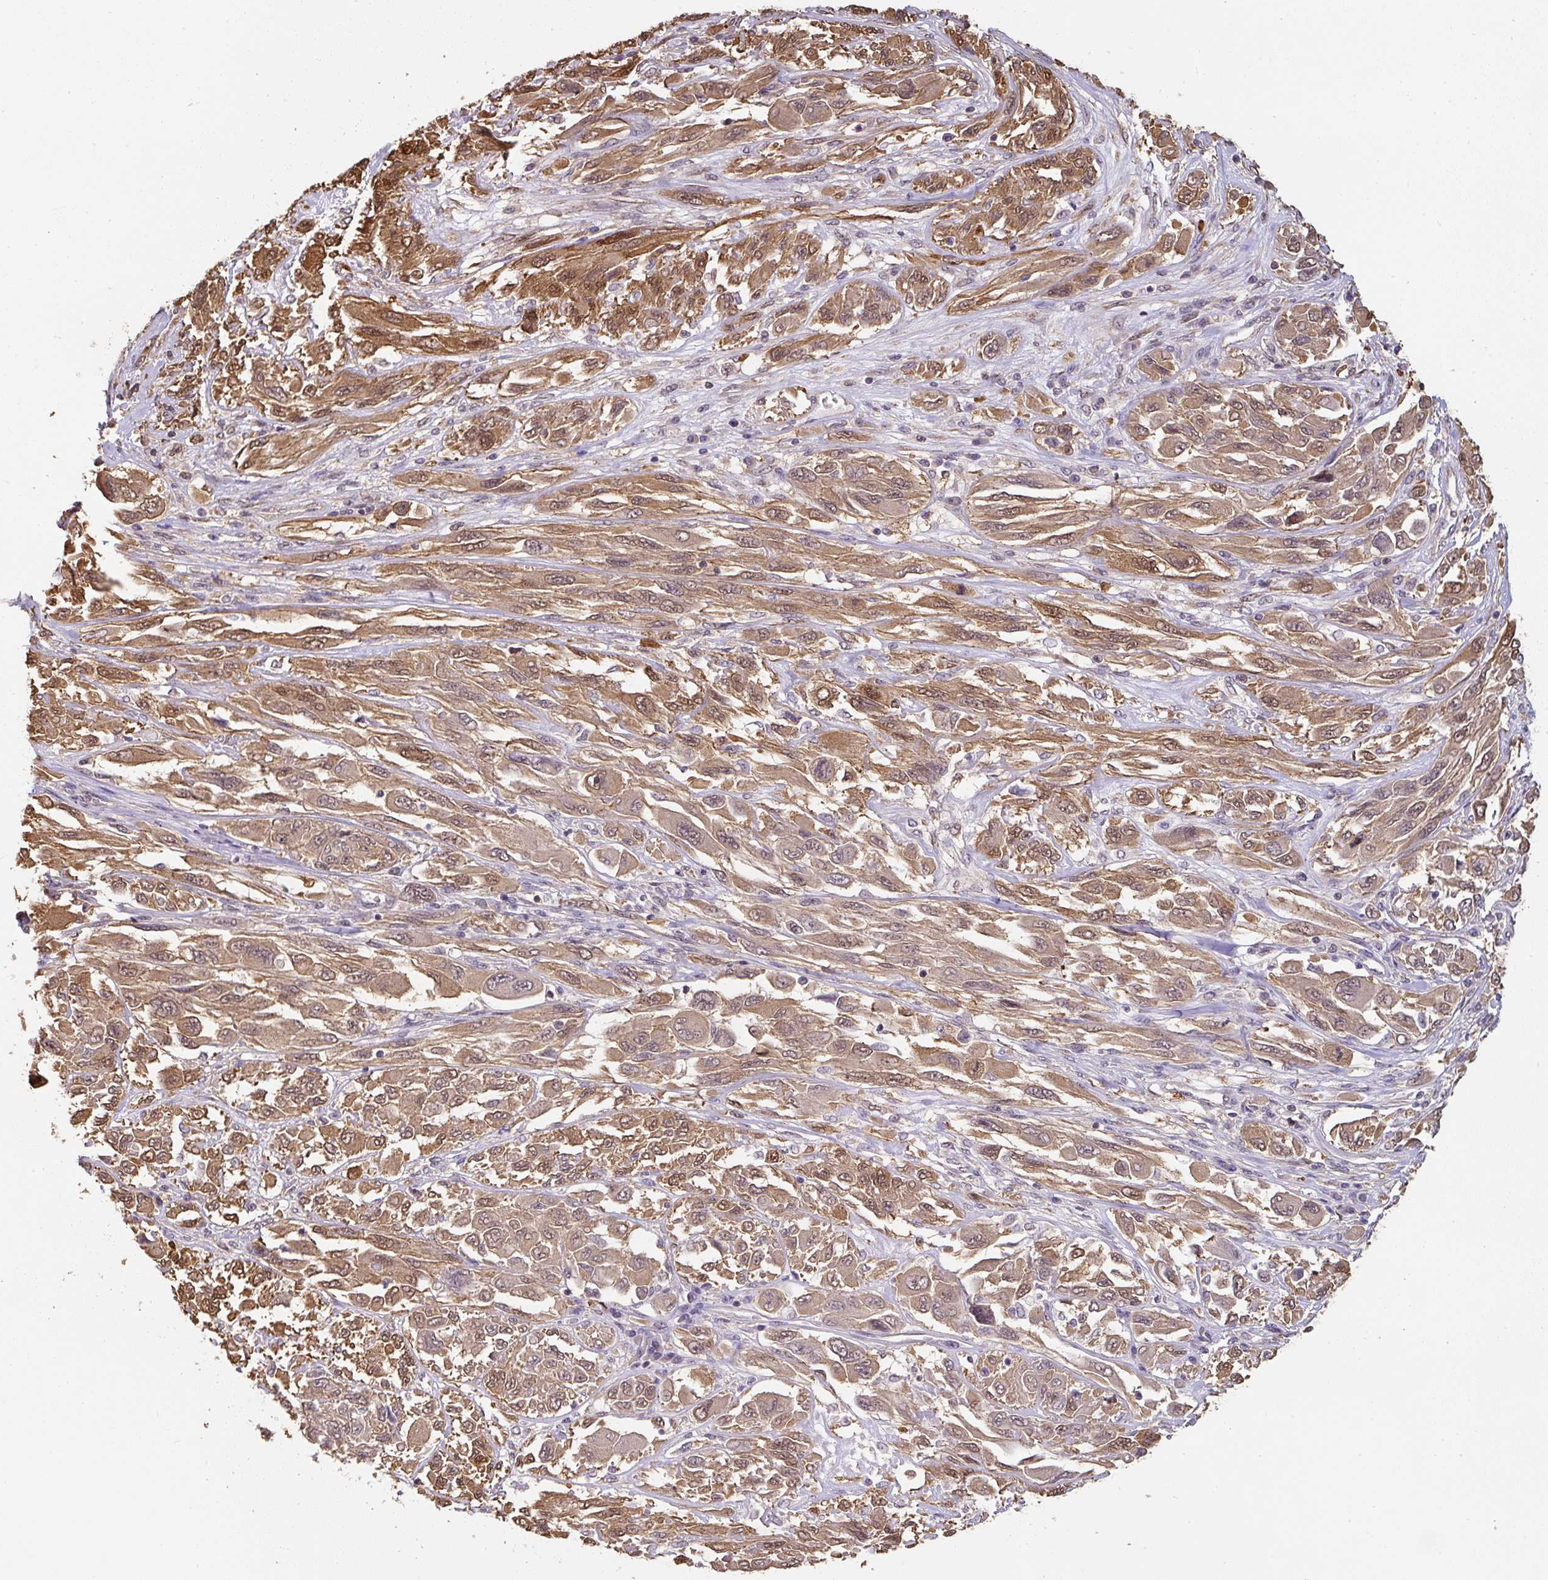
{"staining": {"intensity": "moderate", "quantity": ">75%", "location": "cytoplasmic/membranous,nuclear"}, "tissue": "melanoma", "cell_type": "Tumor cells", "image_type": "cancer", "snomed": [{"axis": "morphology", "description": "Malignant melanoma, NOS"}, {"axis": "topography", "description": "Skin"}], "caption": "A micrograph of human melanoma stained for a protein exhibits moderate cytoplasmic/membranous and nuclear brown staining in tumor cells. (brown staining indicates protein expression, while blue staining denotes nuclei).", "gene": "ST13", "patient": {"sex": "female", "age": 91}}